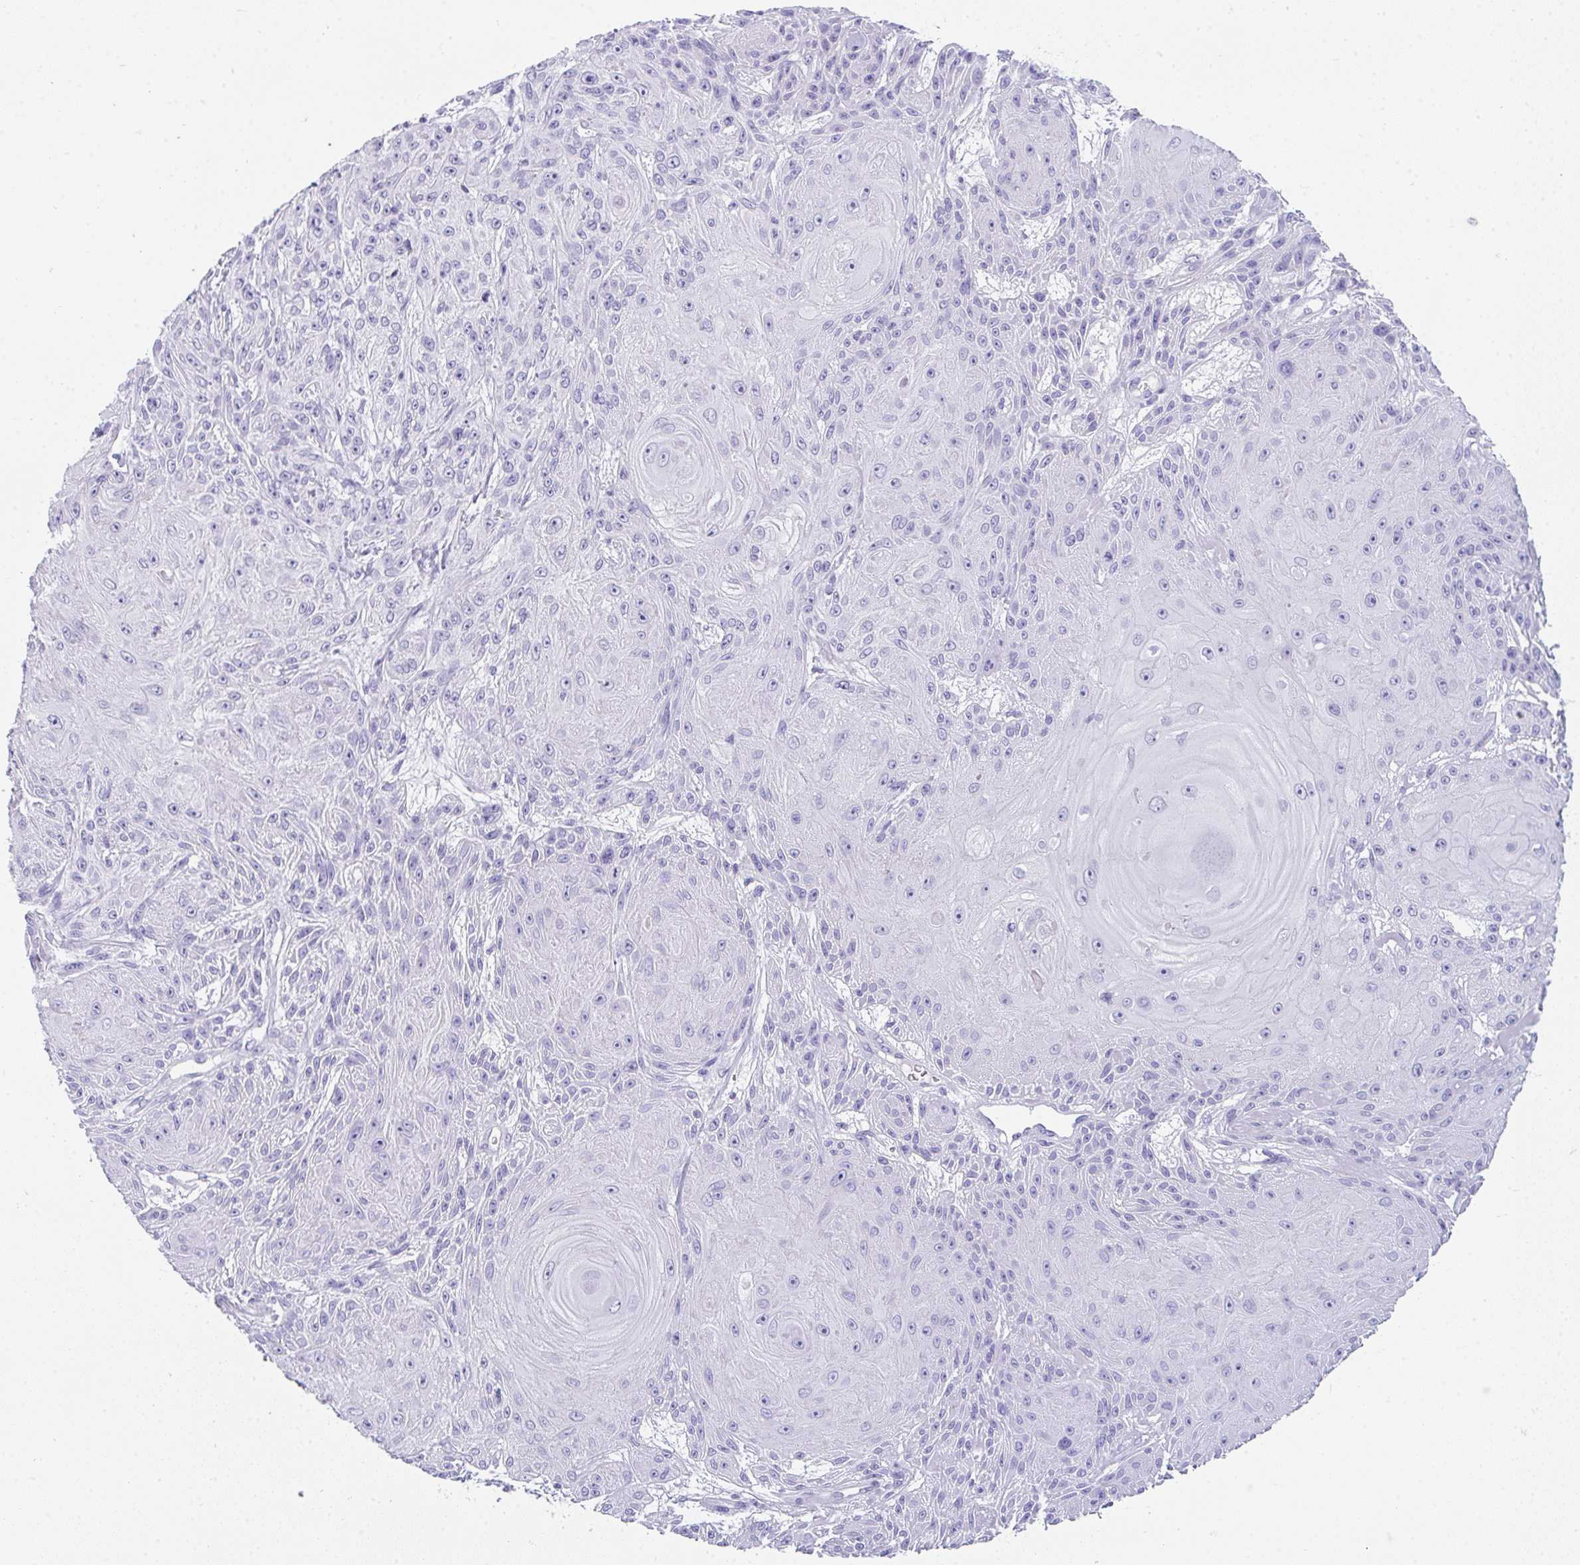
{"staining": {"intensity": "negative", "quantity": "none", "location": "none"}, "tissue": "skin cancer", "cell_type": "Tumor cells", "image_type": "cancer", "snomed": [{"axis": "morphology", "description": "Squamous cell carcinoma, NOS"}, {"axis": "topography", "description": "Skin"}], "caption": "There is no significant positivity in tumor cells of skin cancer (squamous cell carcinoma).", "gene": "TTC30B", "patient": {"sex": "male", "age": 88}}